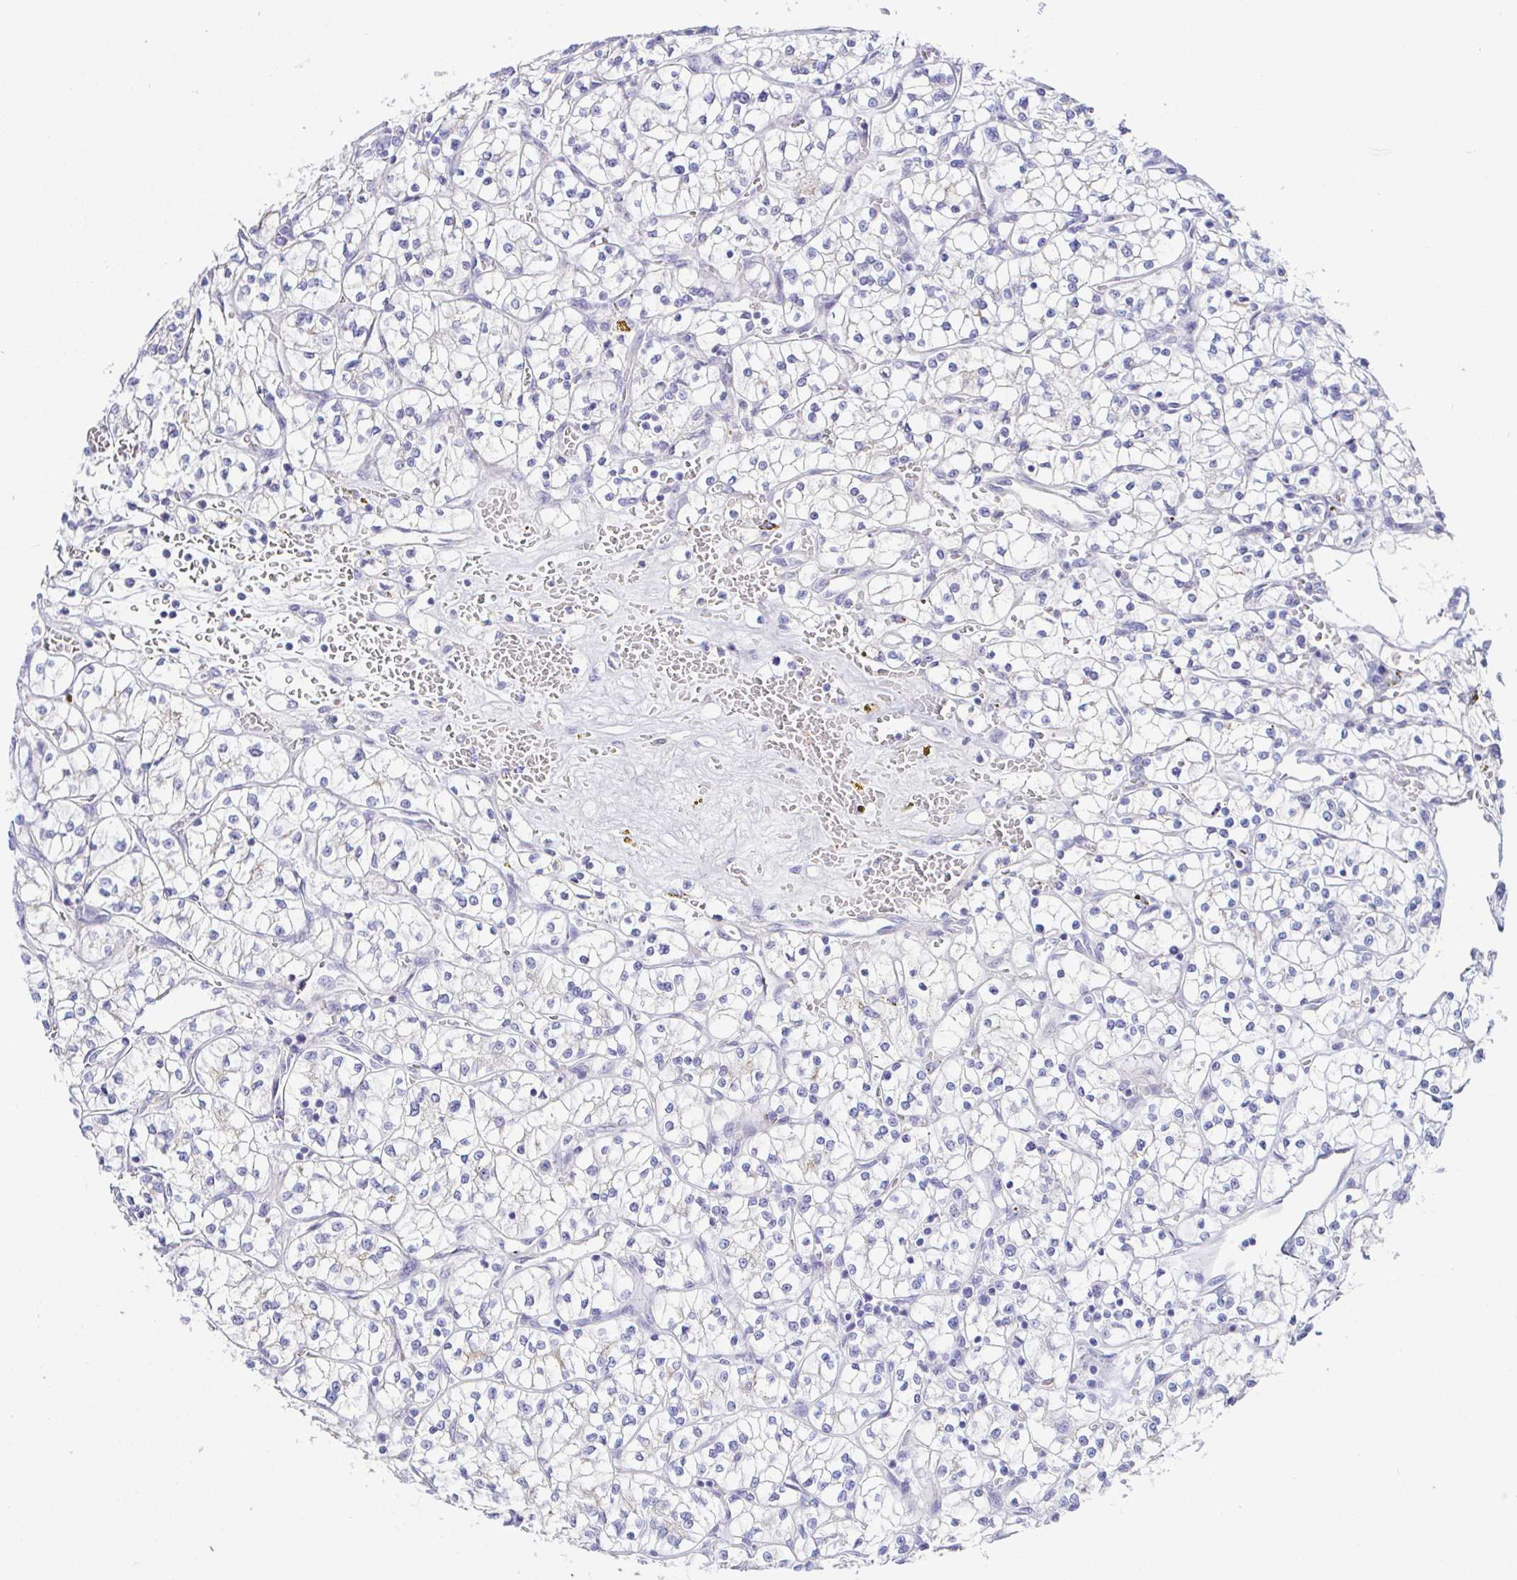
{"staining": {"intensity": "negative", "quantity": "none", "location": "none"}, "tissue": "renal cancer", "cell_type": "Tumor cells", "image_type": "cancer", "snomed": [{"axis": "morphology", "description": "Adenocarcinoma, NOS"}, {"axis": "topography", "description": "Kidney"}], "caption": "Renal adenocarcinoma stained for a protein using immunohistochemistry shows no positivity tumor cells.", "gene": "SAA4", "patient": {"sex": "female", "age": 64}}